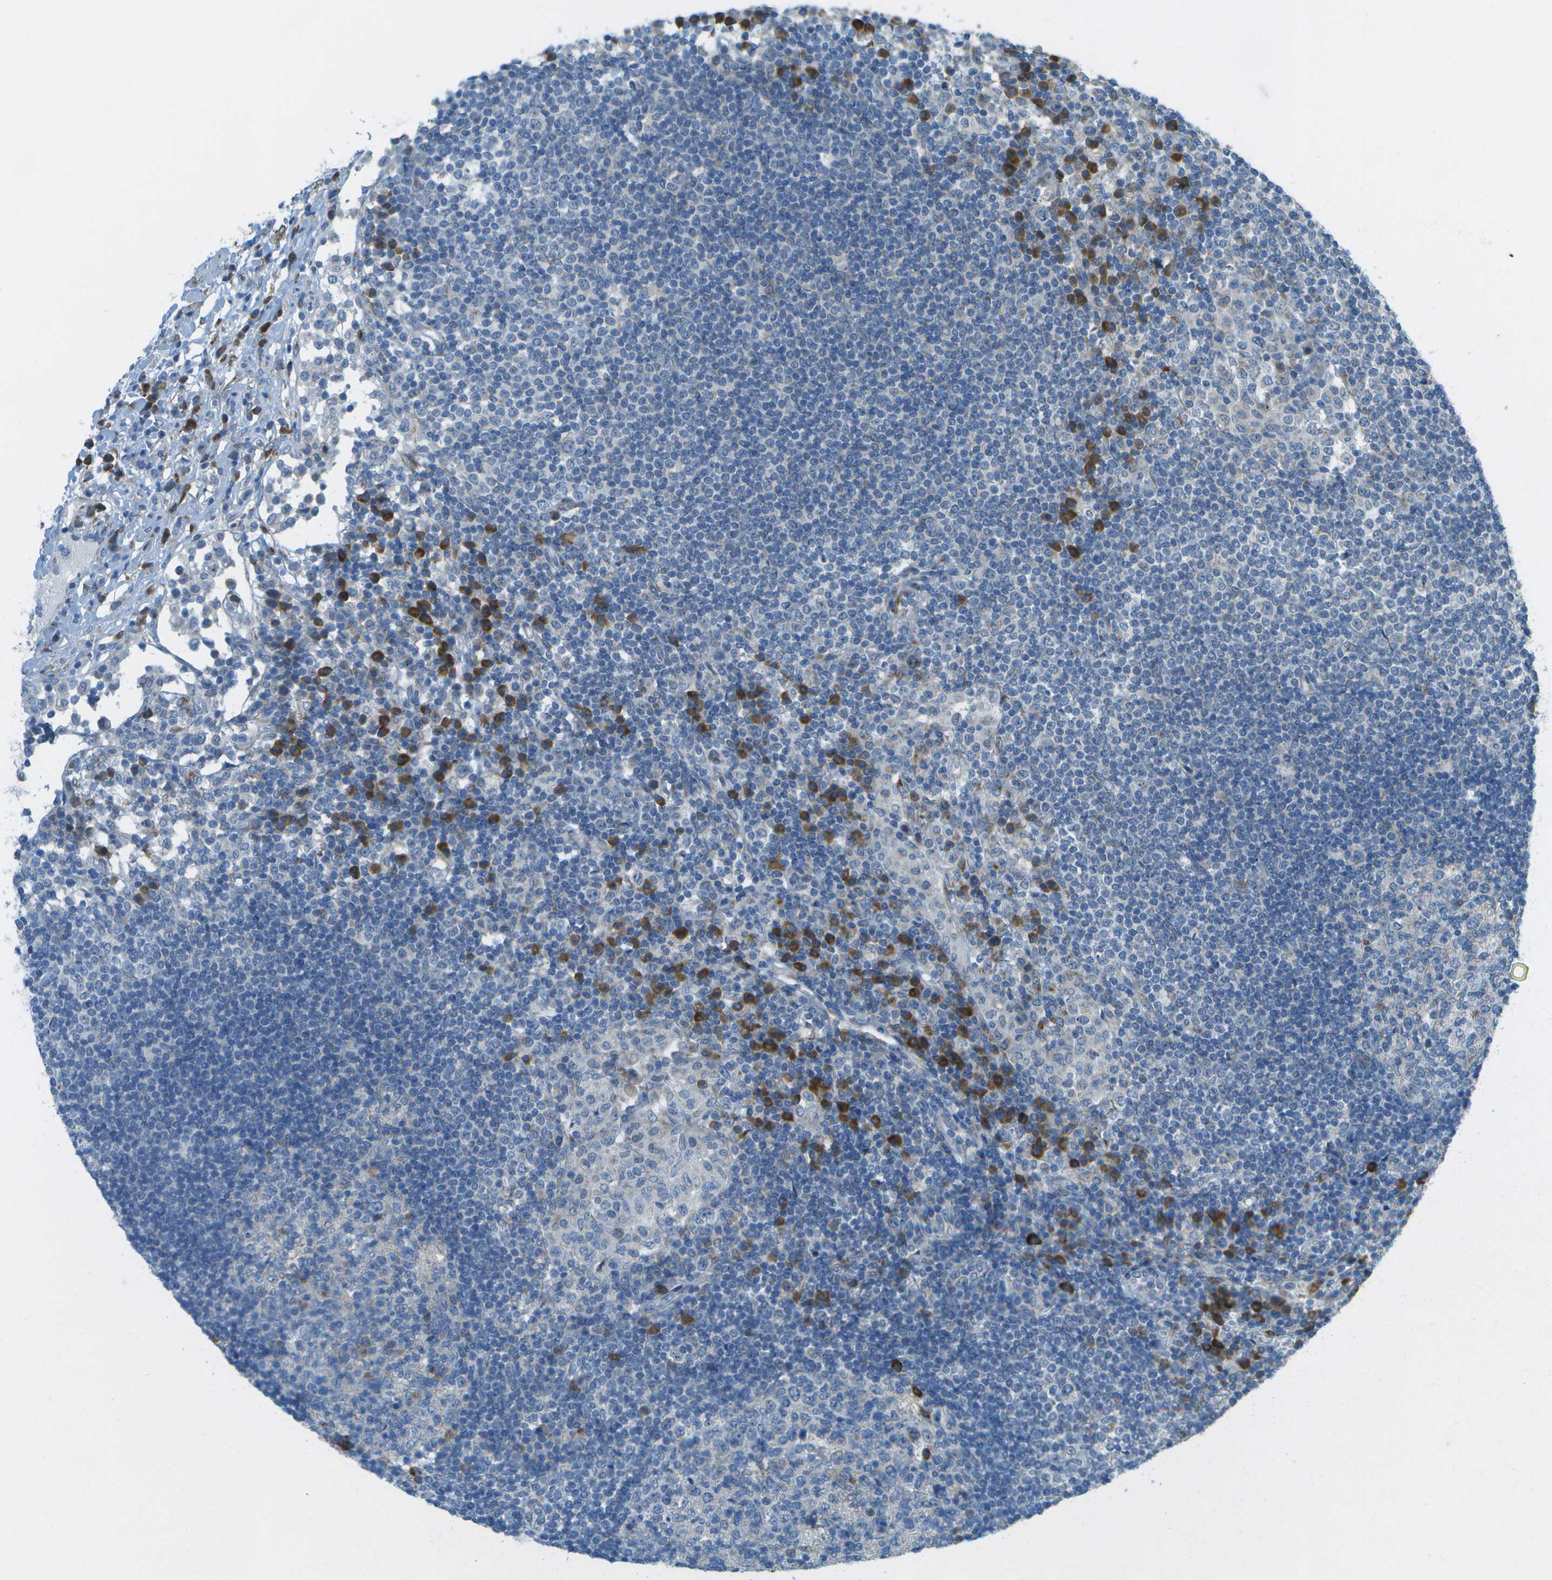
{"staining": {"intensity": "negative", "quantity": "none", "location": "none"}, "tissue": "lymph node", "cell_type": "Germinal center cells", "image_type": "normal", "snomed": [{"axis": "morphology", "description": "Normal tissue, NOS"}, {"axis": "topography", "description": "Lymph node"}], "caption": "The IHC photomicrograph has no significant staining in germinal center cells of lymph node.", "gene": "KCTD3", "patient": {"sex": "female", "age": 53}}